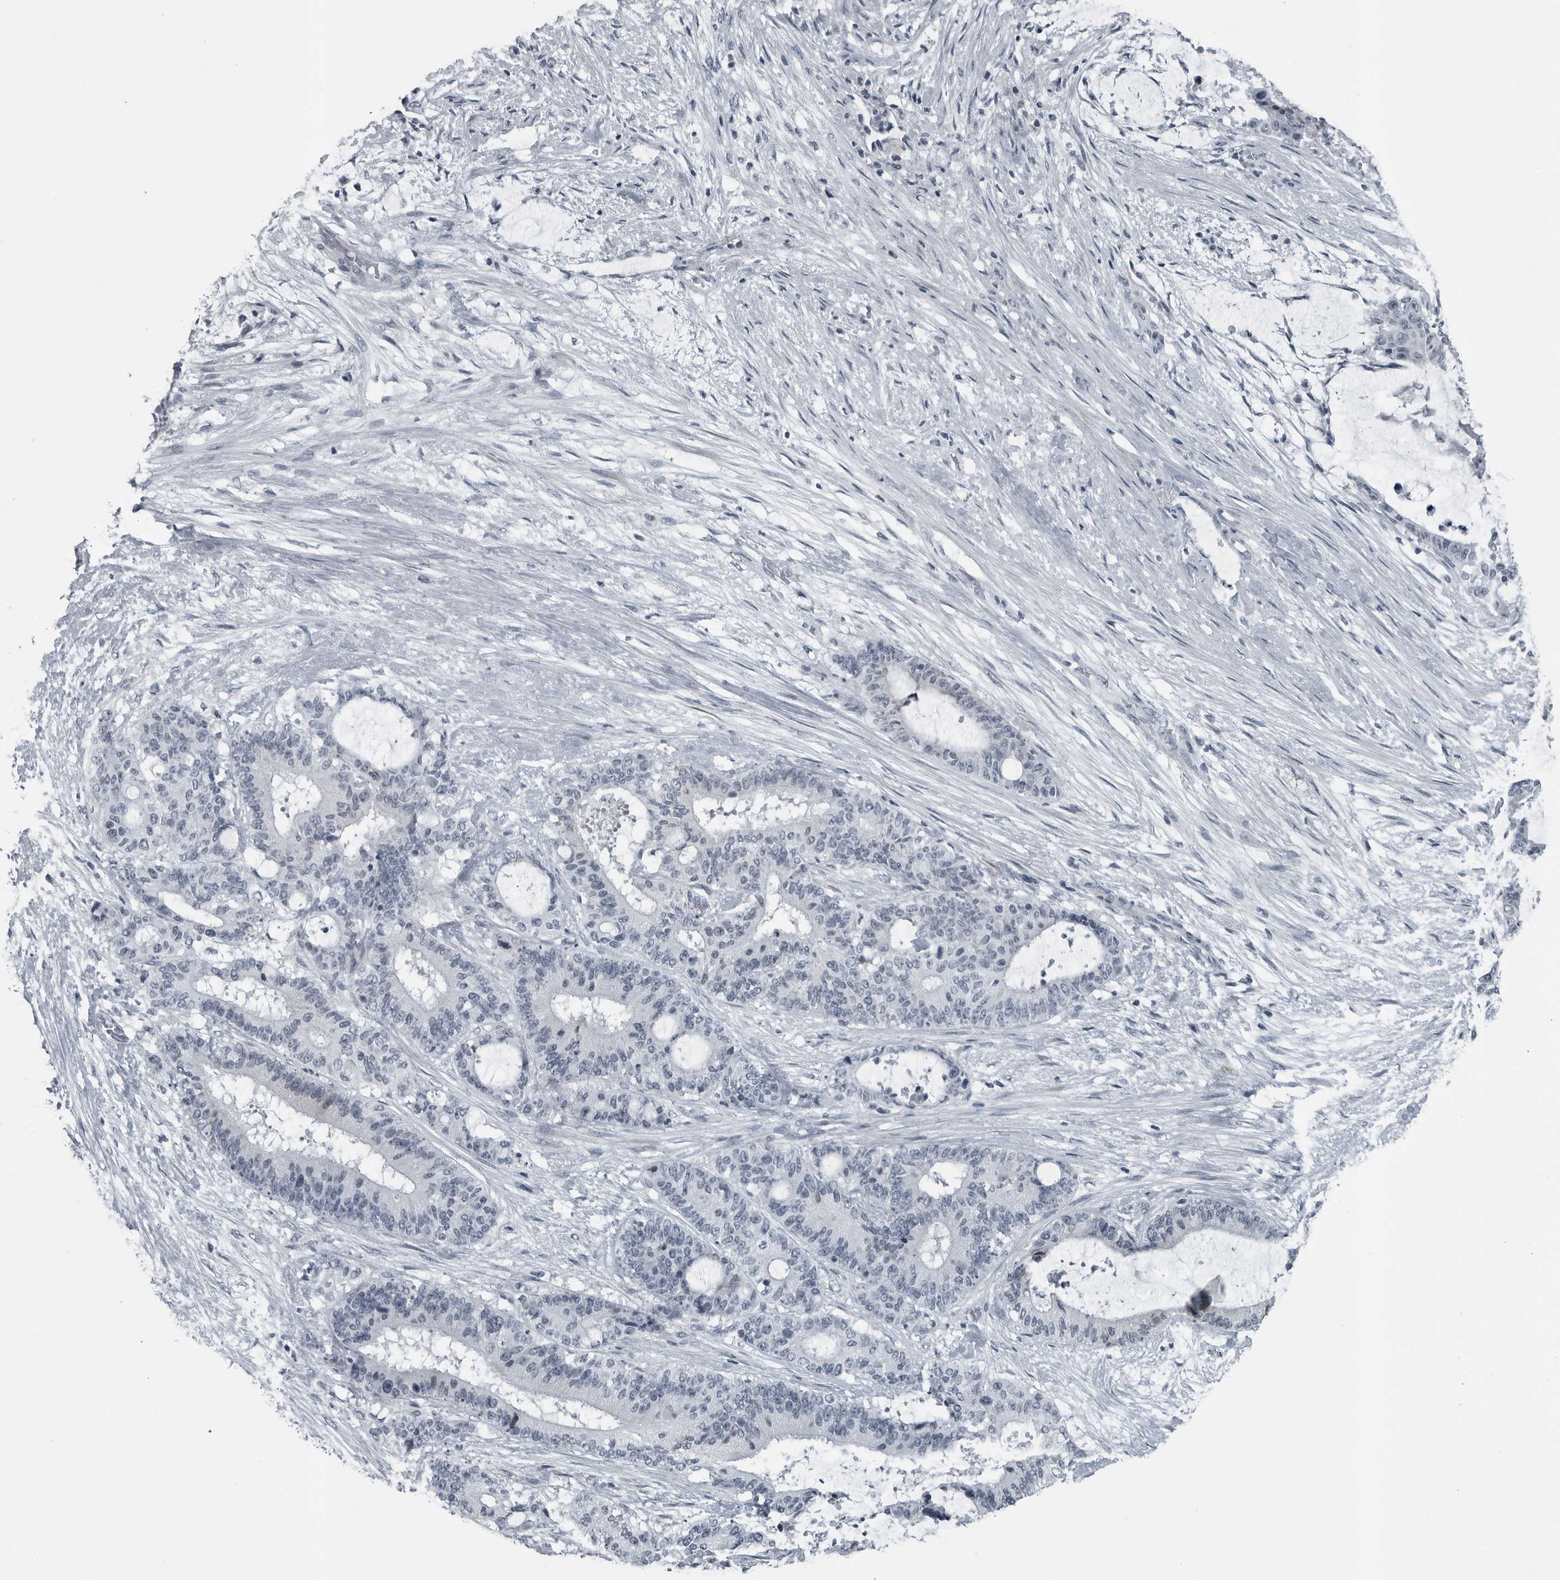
{"staining": {"intensity": "negative", "quantity": "none", "location": "none"}, "tissue": "liver cancer", "cell_type": "Tumor cells", "image_type": "cancer", "snomed": [{"axis": "morphology", "description": "Normal tissue, NOS"}, {"axis": "morphology", "description": "Cholangiocarcinoma"}, {"axis": "topography", "description": "Liver"}, {"axis": "topography", "description": "Peripheral nerve tissue"}], "caption": "The immunohistochemistry (IHC) micrograph has no significant staining in tumor cells of liver cholangiocarcinoma tissue.", "gene": "DNAAF11", "patient": {"sex": "female", "age": 73}}